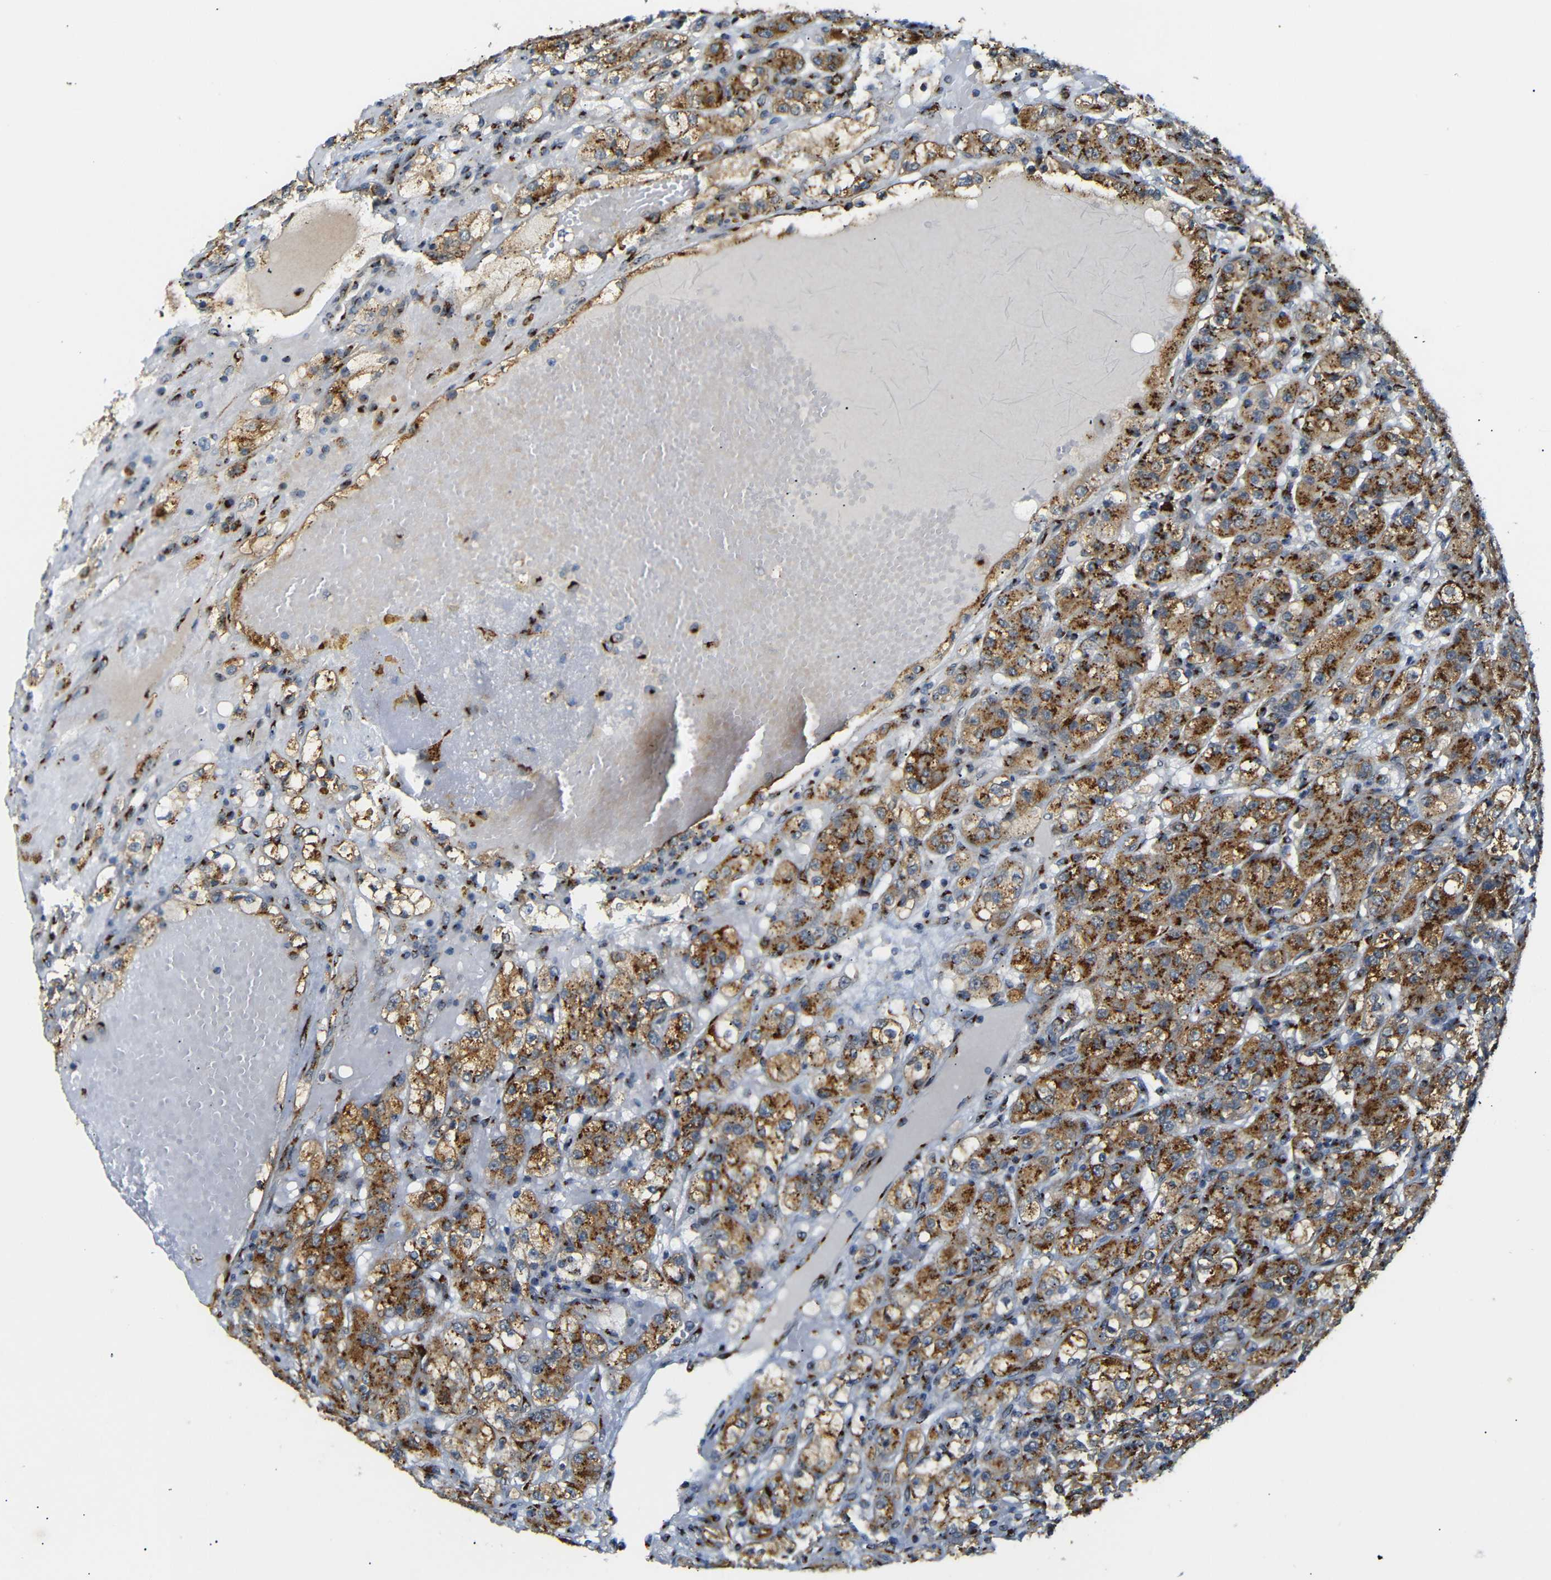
{"staining": {"intensity": "moderate", "quantity": ">75%", "location": "cytoplasmic/membranous"}, "tissue": "renal cancer", "cell_type": "Tumor cells", "image_type": "cancer", "snomed": [{"axis": "morphology", "description": "Normal tissue, NOS"}, {"axis": "morphology", "description": "Adenocarcinoma, NOS"}, {"axis": "topography", "description": "Kidney"}], "caption": "Moderate cytoplasmic/membranous protein expression is seen in about >75% of tumor cells in renal cancer.", "gene": "TGOLN2", "patient": {"sex": "male", "age": 61}}